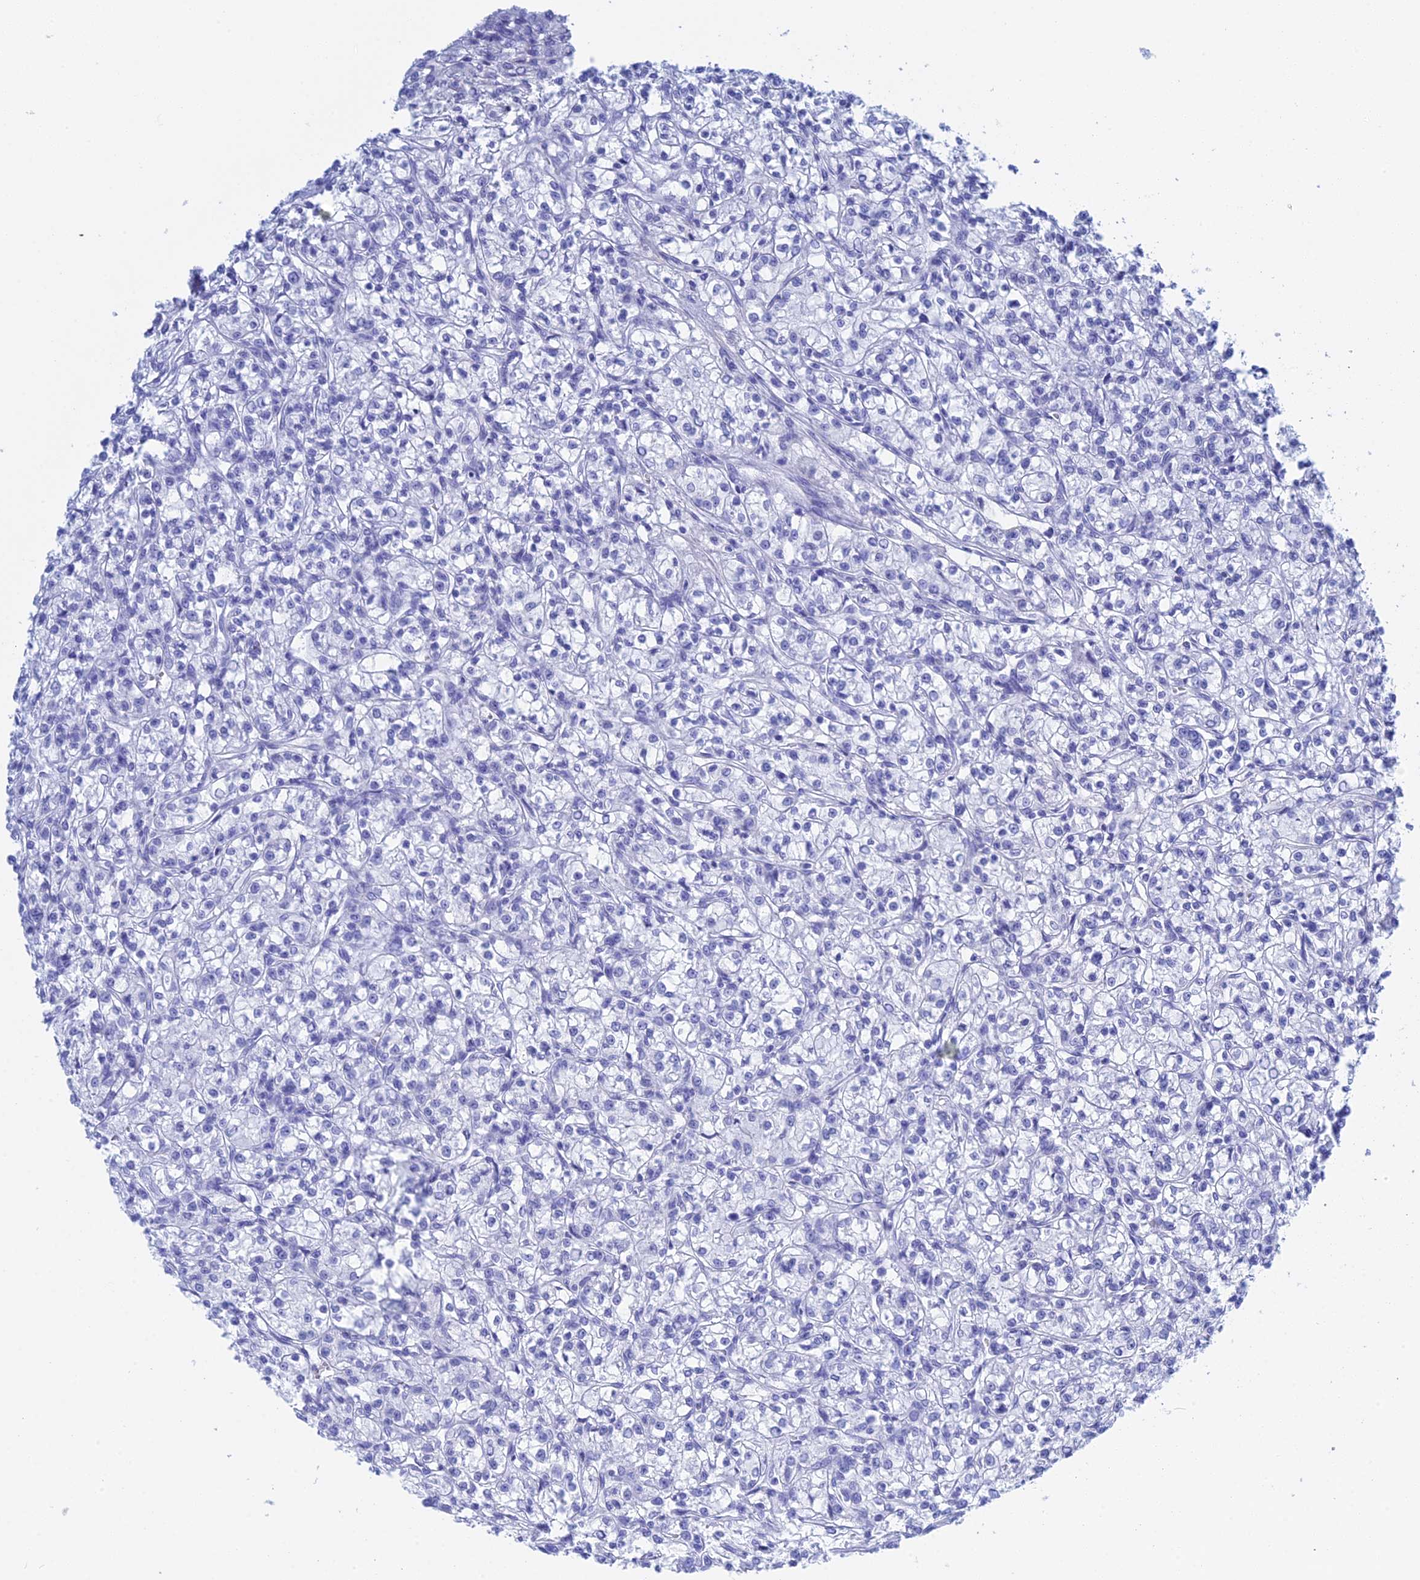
{"staining": {"intensity": "negative", "quantity": "none", "location": "none"}, "tissue": "renal cancer", "cell_type": "Tumor cells", "image_type": "cancer", "snomed": [{"axis": "morphology", "description": "Adenocarcinoma, NOS"}, {"axis": "topography", "description": "Kidney"}], "caption": "A high-resolution photomicrograph shows immunohistochemistry (IHC) staining of renal cancer (adenocarcinoma), which exhibits no significant staining in tumor cells.", "gene": "TEX101", "patient": {"sex": "female", "age": 59}}